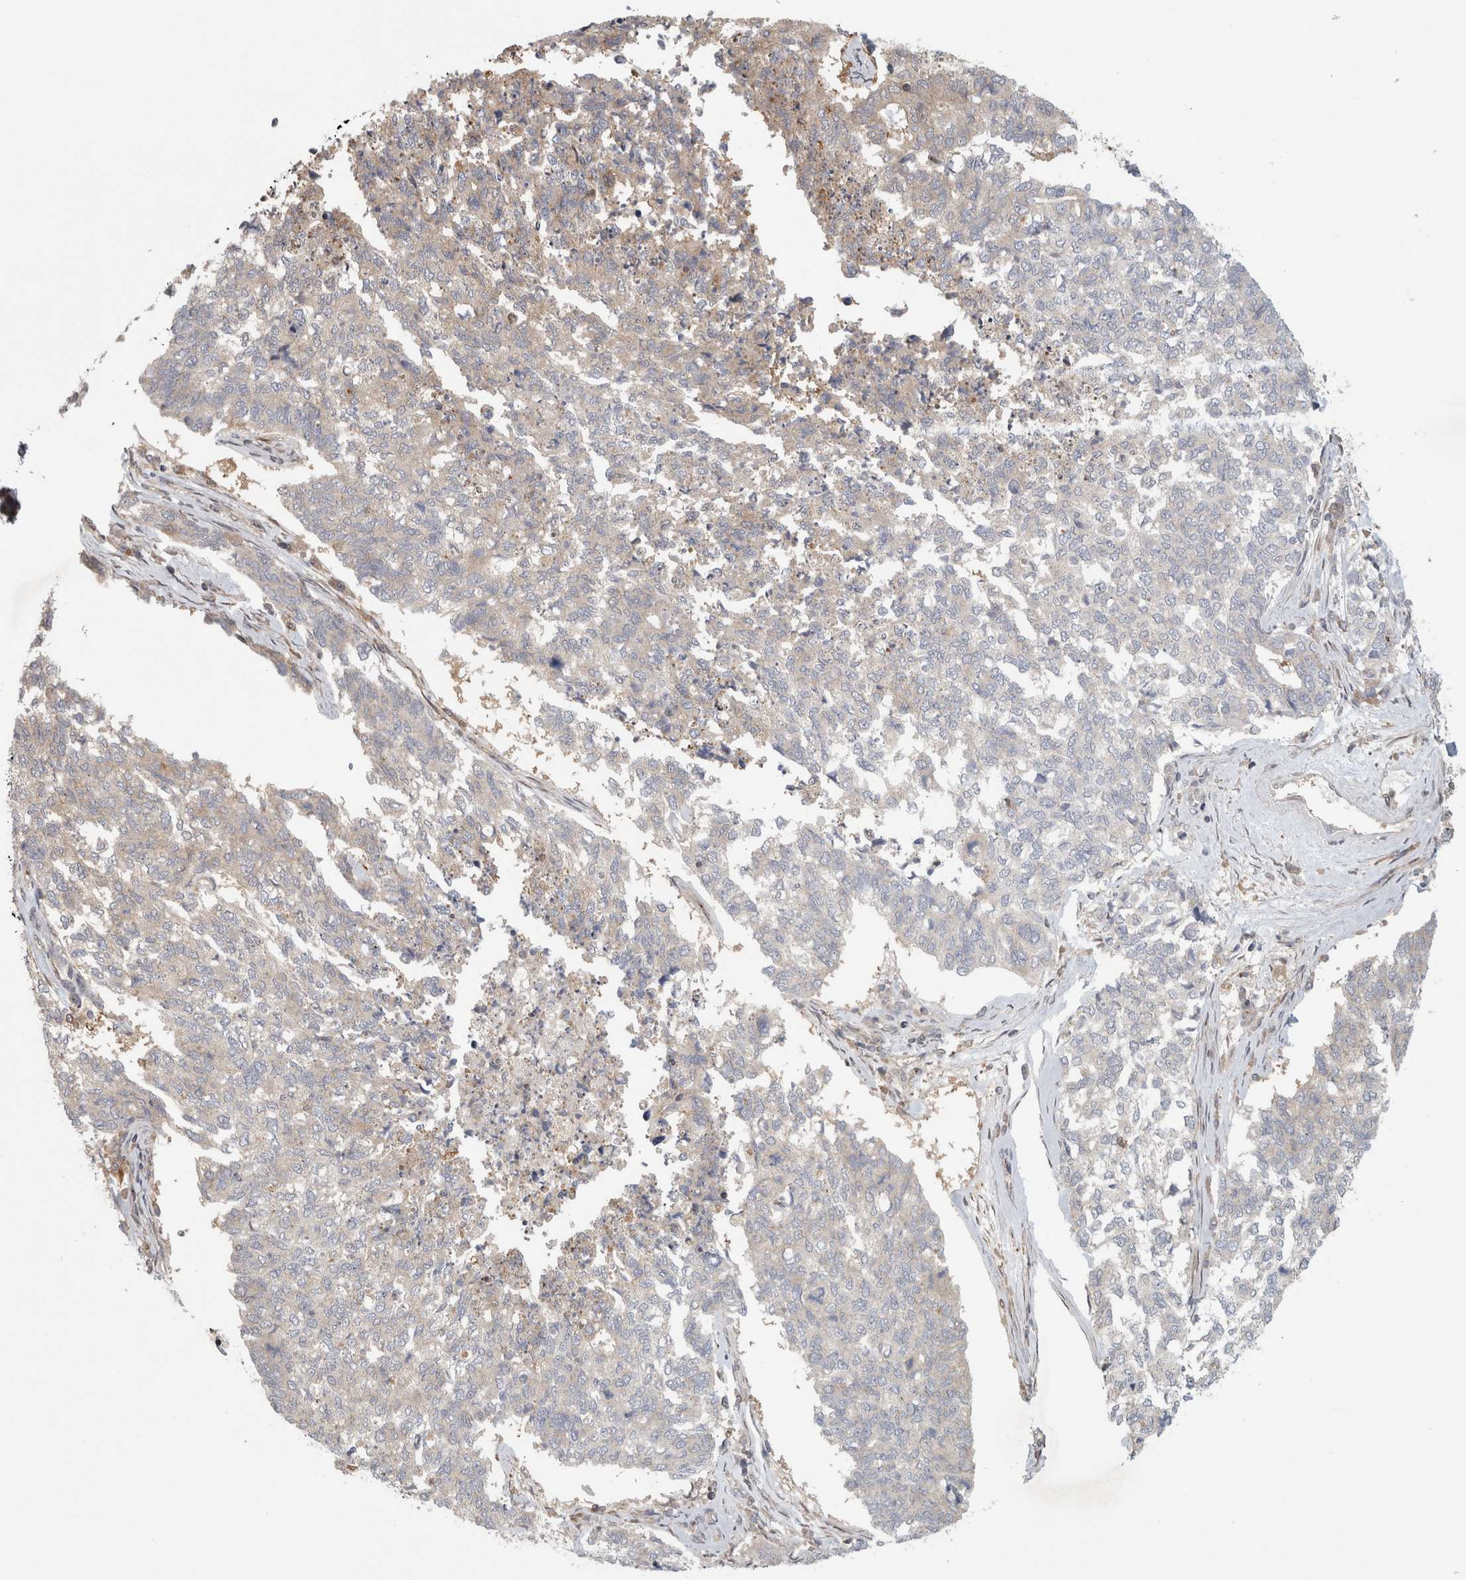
{"staining": {"intensity": "negative", "quantity": "none", "location": "none"}, "tissue": "cervical cancer", "cell_type": "Tumor cells", "image_type": "cancer", "snomed": [{"axis": "morphology", "description": "Squamous cell carcinoma, NOS"}, {"axis": "topography", "description": "Cervix"}], "caption": "Immunohistochemistry (IHC) of squamous cell carcinoma (cervical) shows no positivity in tumor cells.", "gene": "PIGP", "patient": {"sex": "female", "age": 63}}